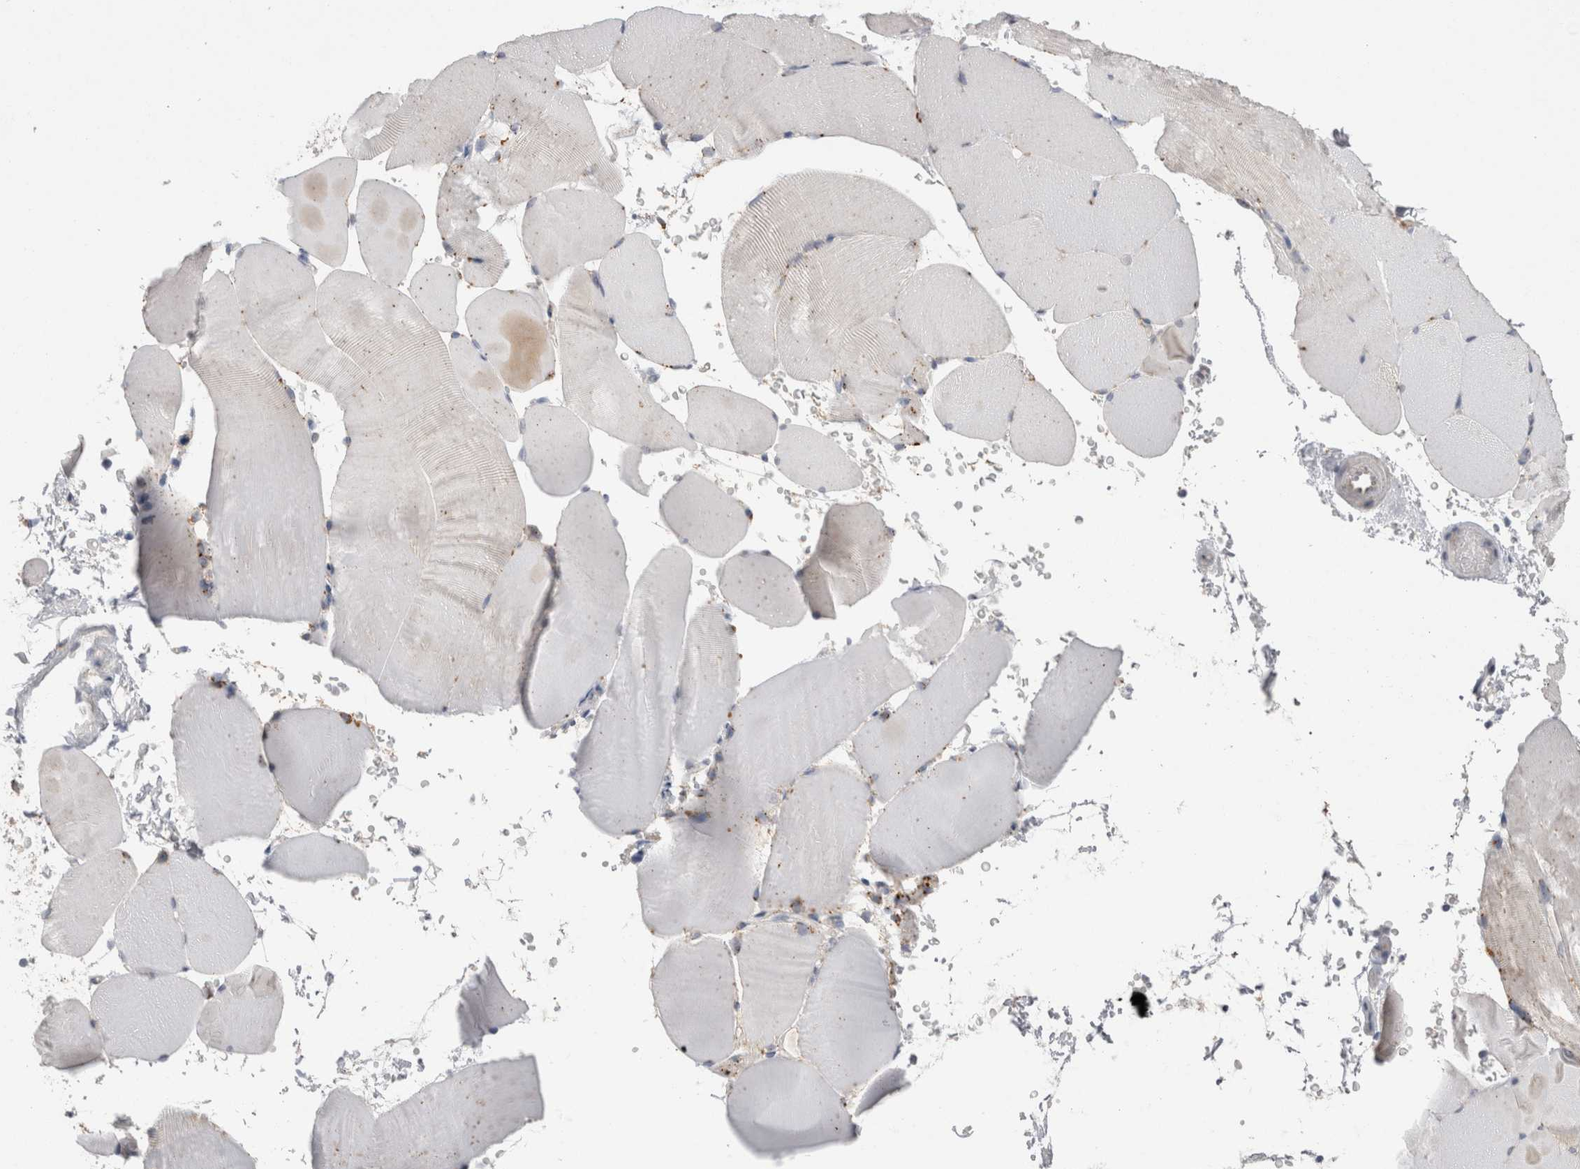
{"staining": {"intensity": "moderate", "quantity": ">75%", "location": "cytoplasmic/membranous"}, "tissue": "skeletal muscle", "cell_type": "Myocytes", "image_type": "normal", "snomed": [{"axis": "morphology", "description": "Normal tissue, NOS"}, {"axis": "topography", "description": "Skeletal muscle"}, {"axis": "topography", "description": "Parathyroid gland"}], "caption": "Moderate cytoplasmic/membranous protein positivity is identified in about >75% of myocytes in skeletal muscle.", "gene": "EPDR1", "patient": {"sex": "female", "age": 37}}